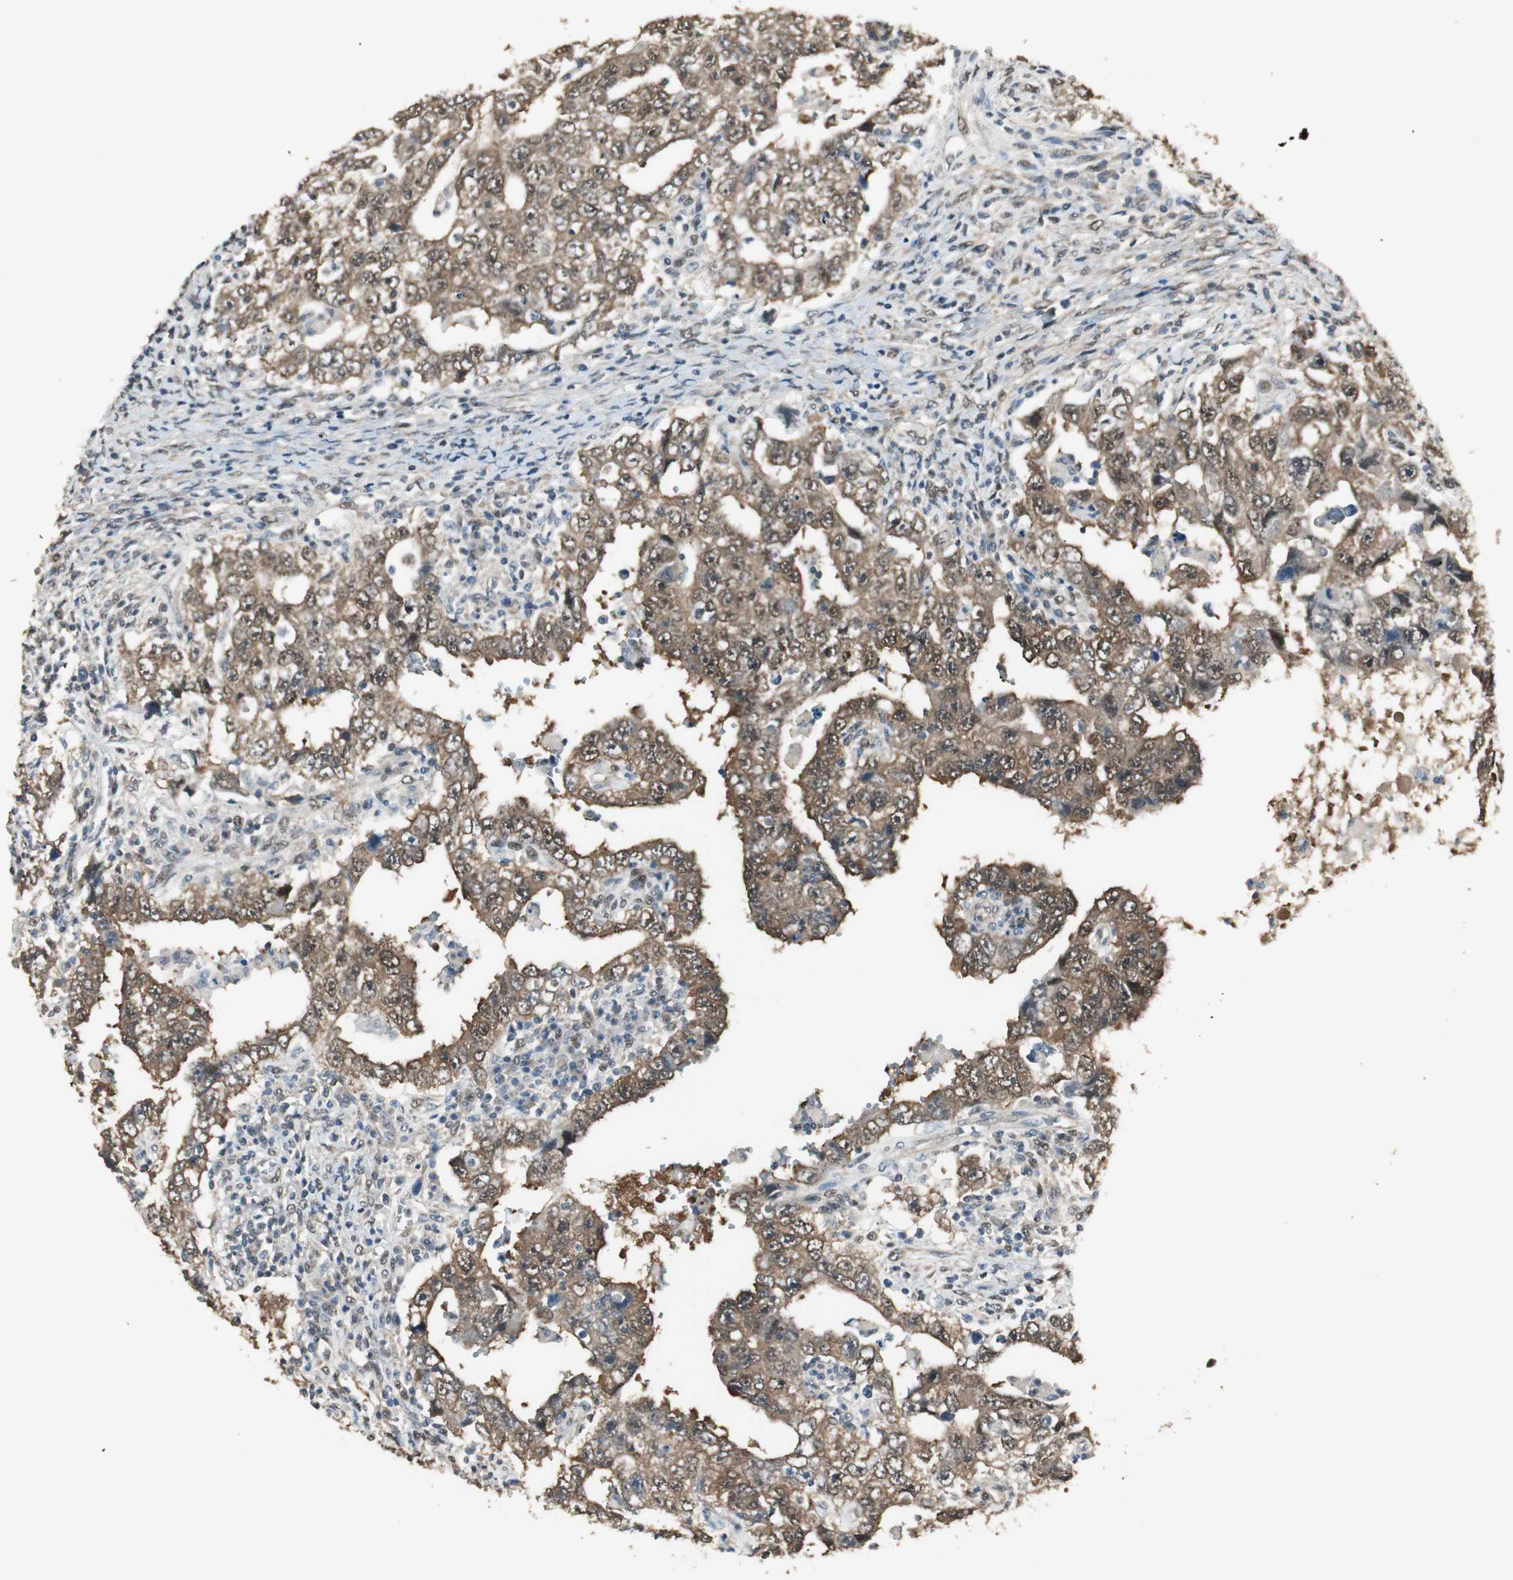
{"staining": {"intensity": "moderate", "quantity": ">75%", "location": "cytoplasmic/membranous"}, "tissue": "testis cancer", "cell_type": "Tumor cells", "image_type": "cancer", "snomed": [{"axis": "morphology", "description": "Carcinoma, Embryonal, NOS"}, {"axis": "topography", "description": "Testis"}], "caption": "Protein expression by immunohistochemistry (IHC) exhibits moderate cytoplasmic/membranous staining in approximately >75% of tumor cells in embryonal carcinoma (testis).", "gene": "USP5", "patient": {"sex": "male", "age": 26}}